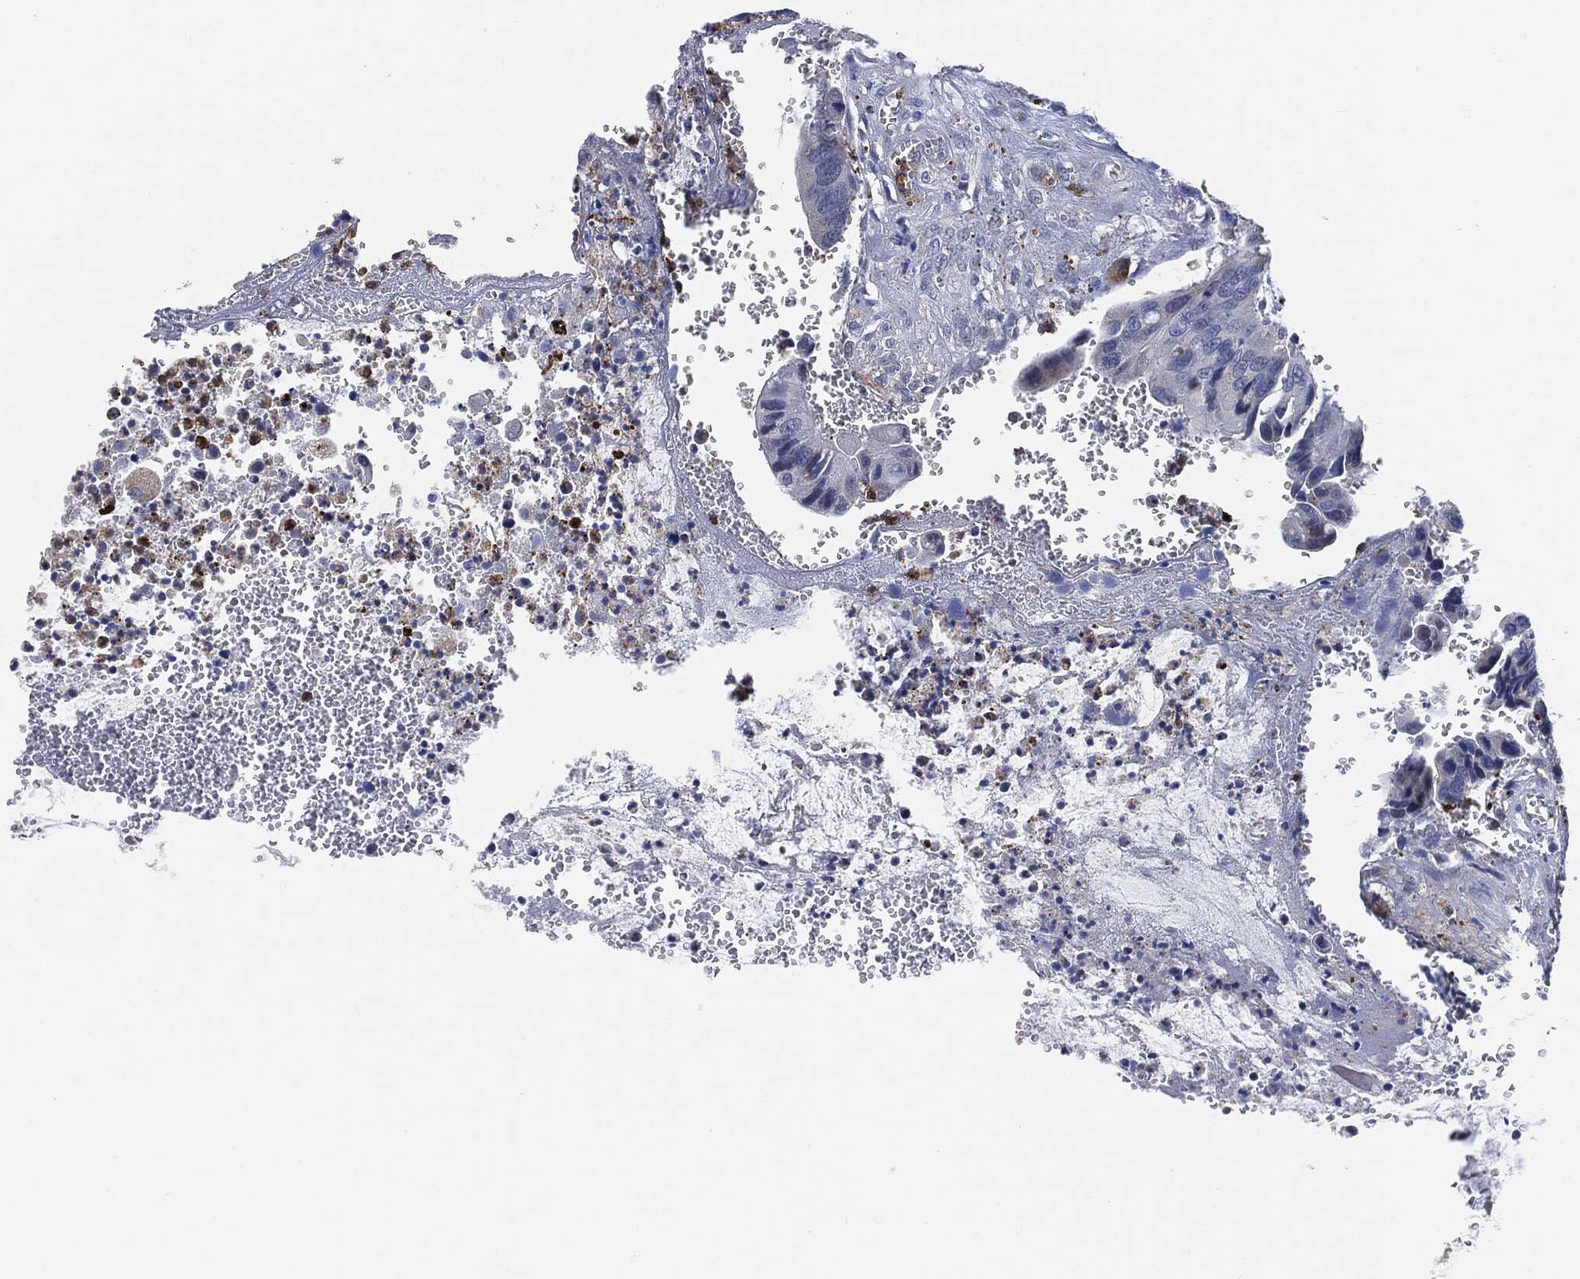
{"staining": {"intensity": "negative", "quantity": "none", "location": "none"}, "tissue": "colorectal cancer", "cell_type": "Tumor cells", "image_type": "cancer", "snomed": [{"axis": "morphology", "description": "Adenocarcinoma, NOS"}, {"axis": "topography", "description": "Colon"}], "caption": "DAB immunohistochemical staining of human colorectal cancer (adenocarcinoma) shows no significant expression in tumor cells. Brightfield microscopy of immunohistochemistry (IHC) stained with DAB (brown) and hematoxylin (blue), captured at high magnification.", "gene": "VSIG4", "patient": {"sex": "female", "age": 78}}